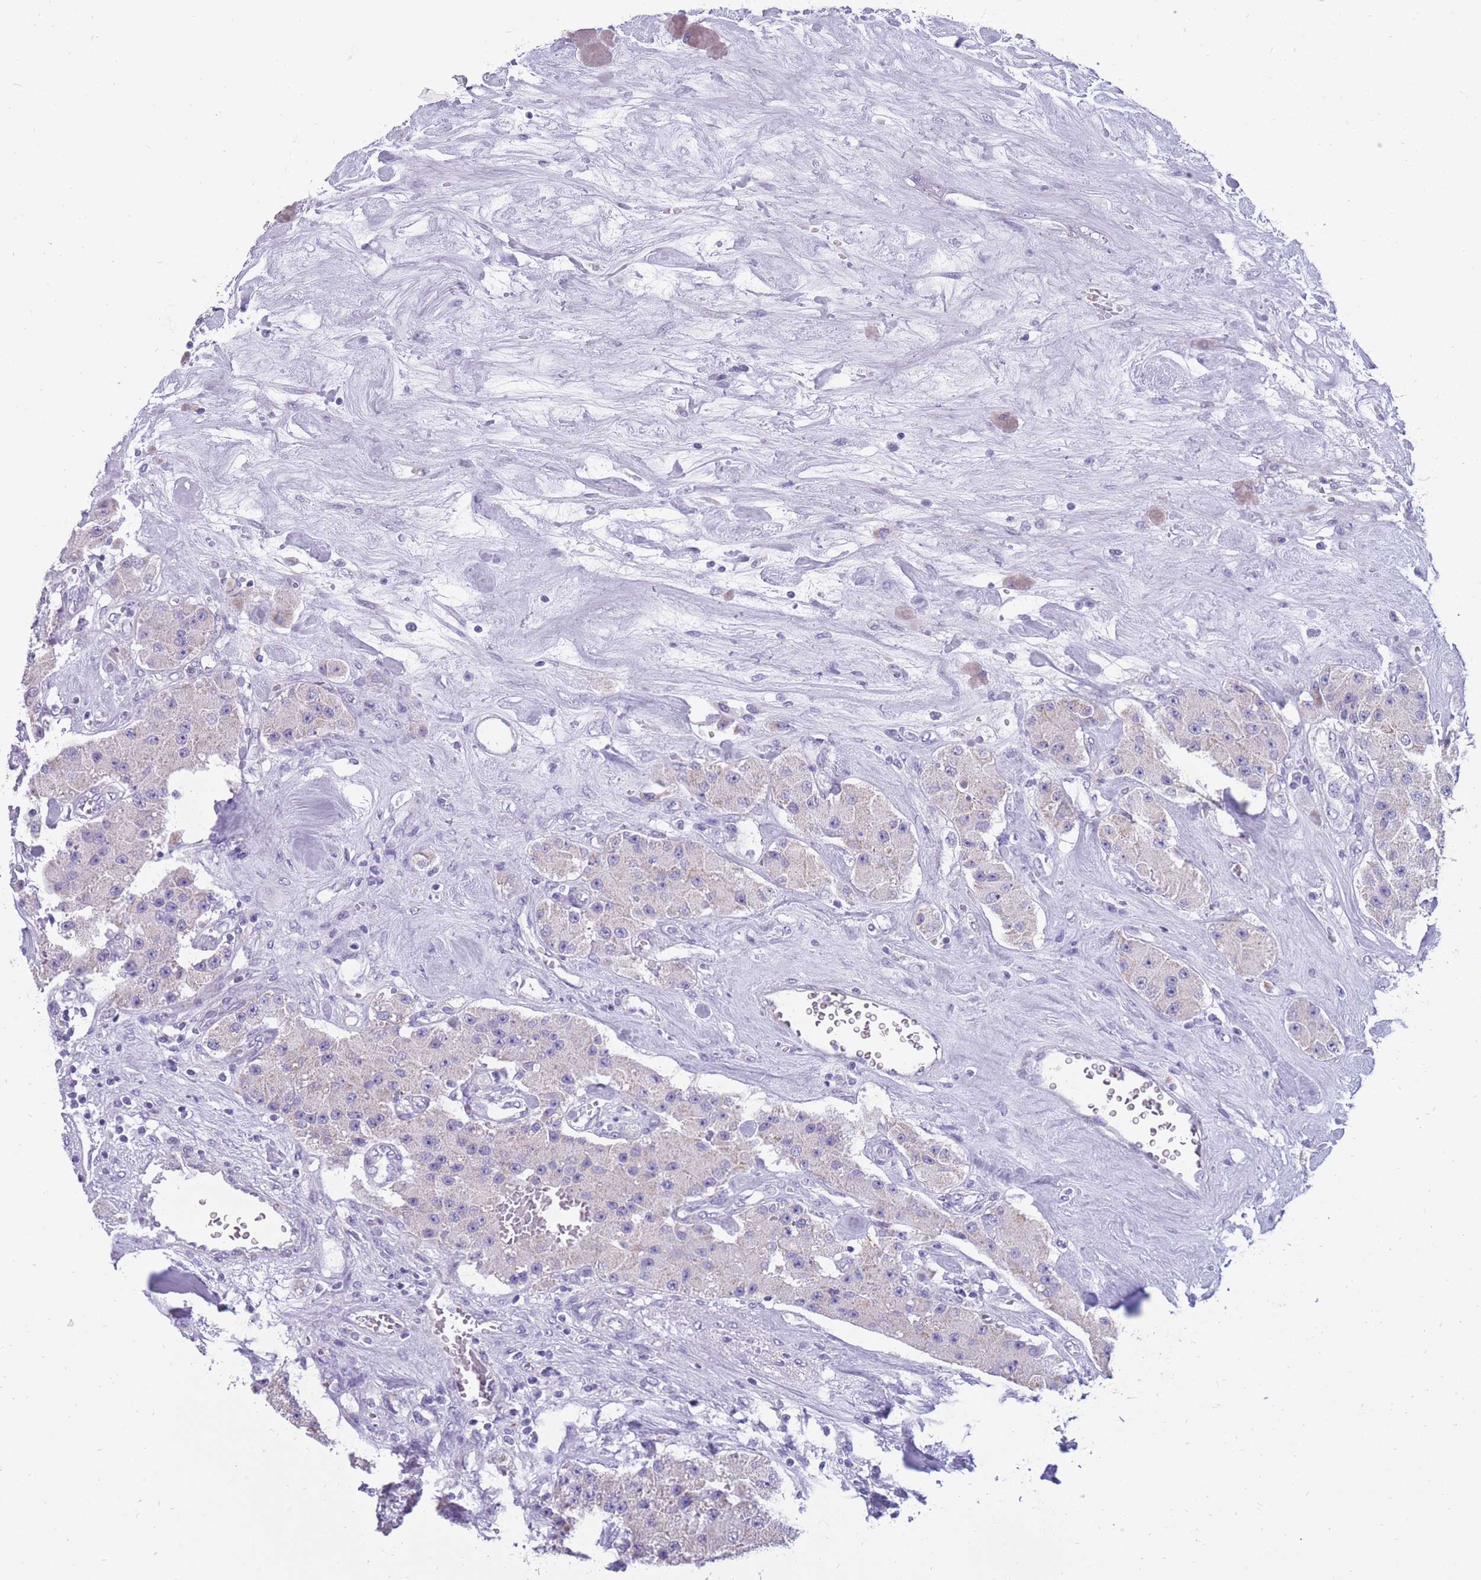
{"staining": {"intensity": "moderate", "quantity": "<25%", "location": "cytoplasmic/membranous"}, "tissue": "carcinoid", "cell_type": "Tumor cells", "image_type": "cancer", "snomed": [{"axis": "morphology", "description": "Carcinoid, malignant, NOS"}, {"axis": "topography", "description": "Pancreas"}], "caption": "The micrograph reveals staining of malignant carcinoid, revealing moderate cytoplasmic/membranous protein expression (brown color) within tumor cells. (DAB = brown stain, brightfield microscopy at high magnification).", "gene": "INTS2", "patient": {"sex": "male", "age": 41}}